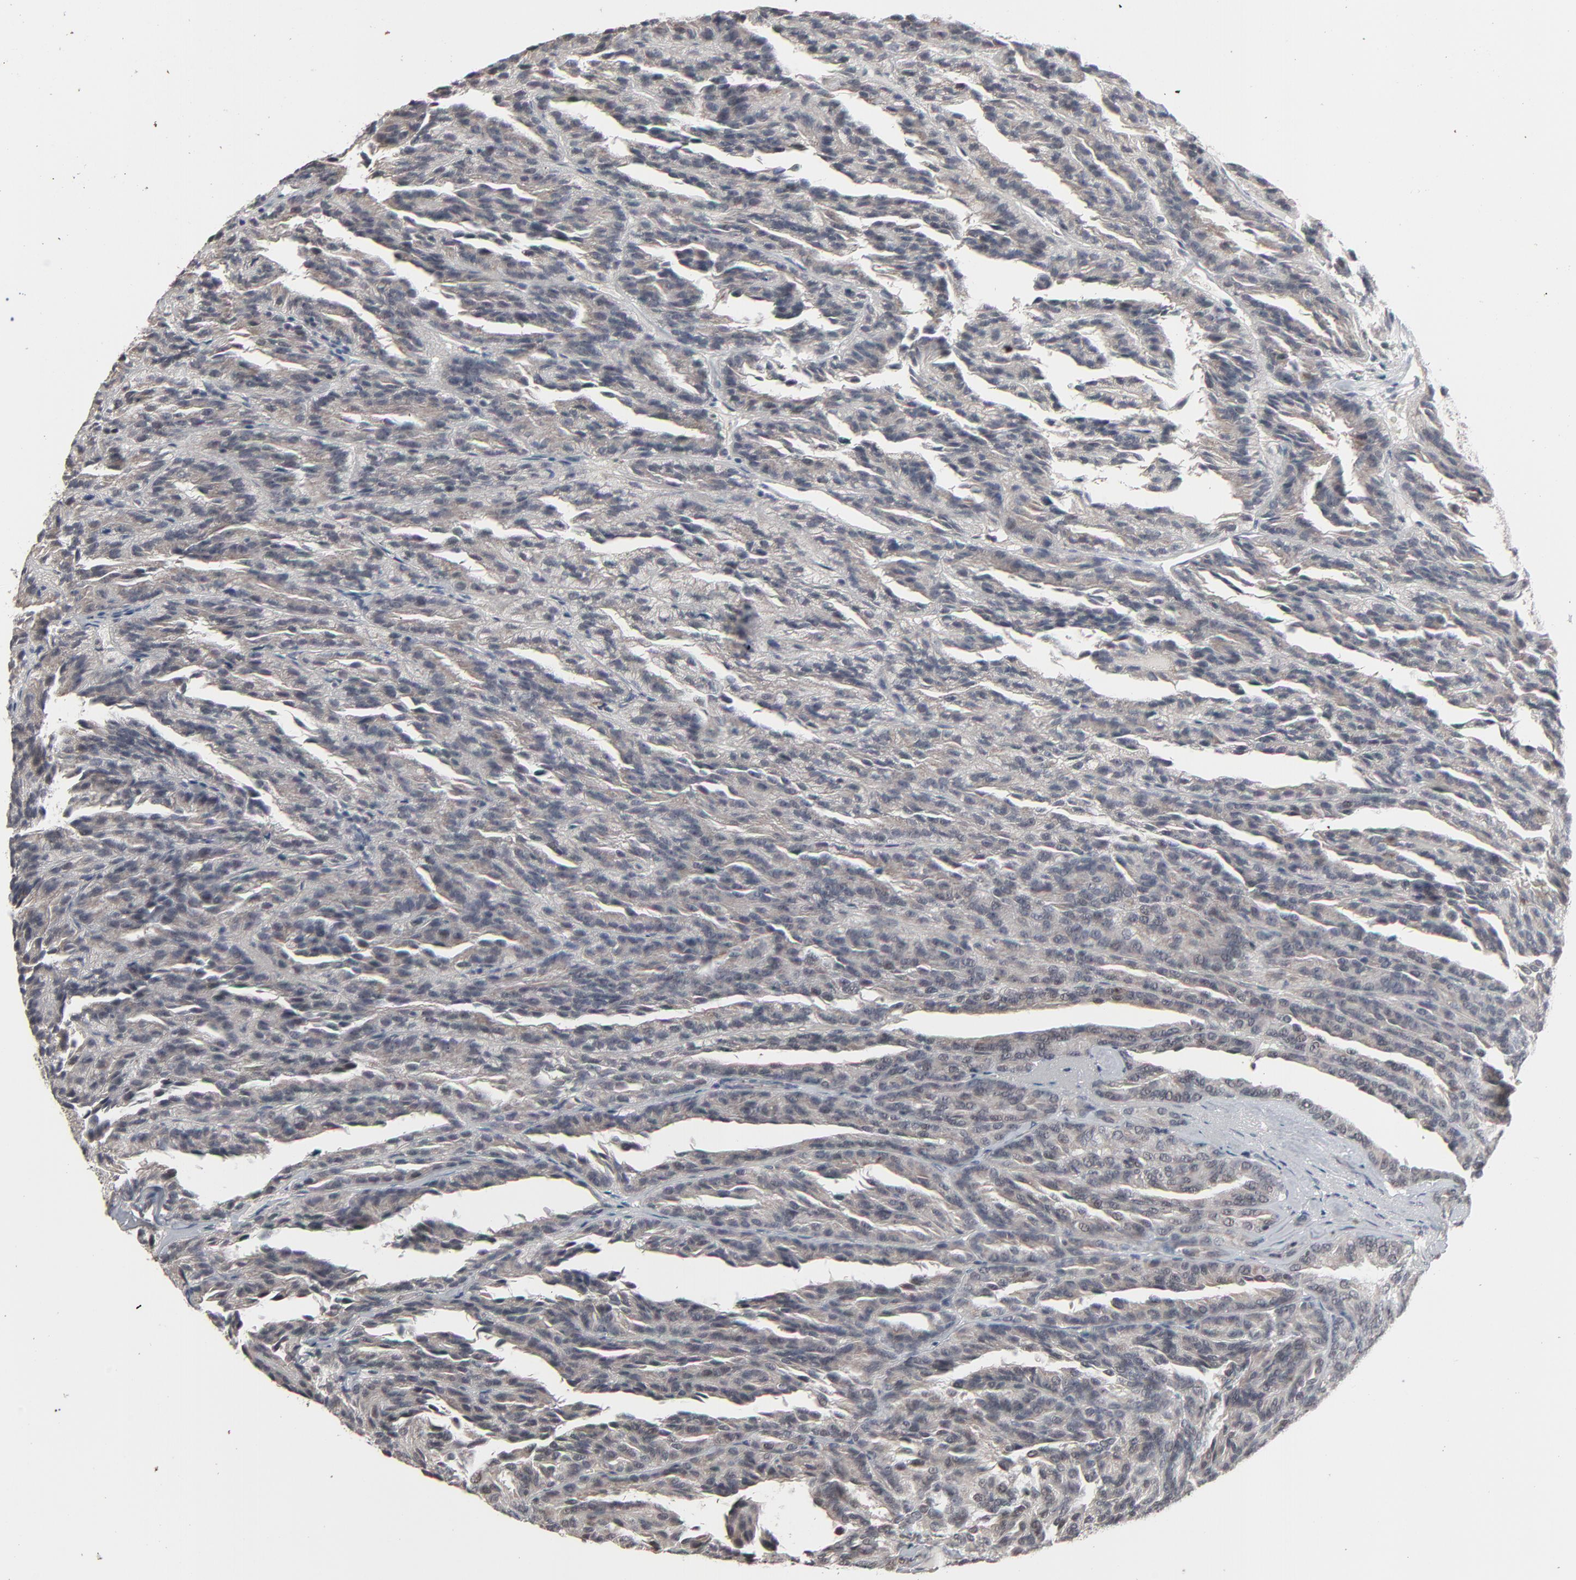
{"staining": {"intensity": "negative", "quantity": "none", "location": "none"}, "tissue": "renal cancer", "cell_type": "Tumor cells", "image_type": "cancer", "snomed": [{"axis": "morphology", "description": "Adenocarcinoma, NOS"}, {"axis": "topography", "description": "Kidney"}], "caption": "Tumor cells show no significant positivity in adenocarcinoma (renal).", "gene": "ZNF419", "patient": {"sex": "male", "age": 46}}